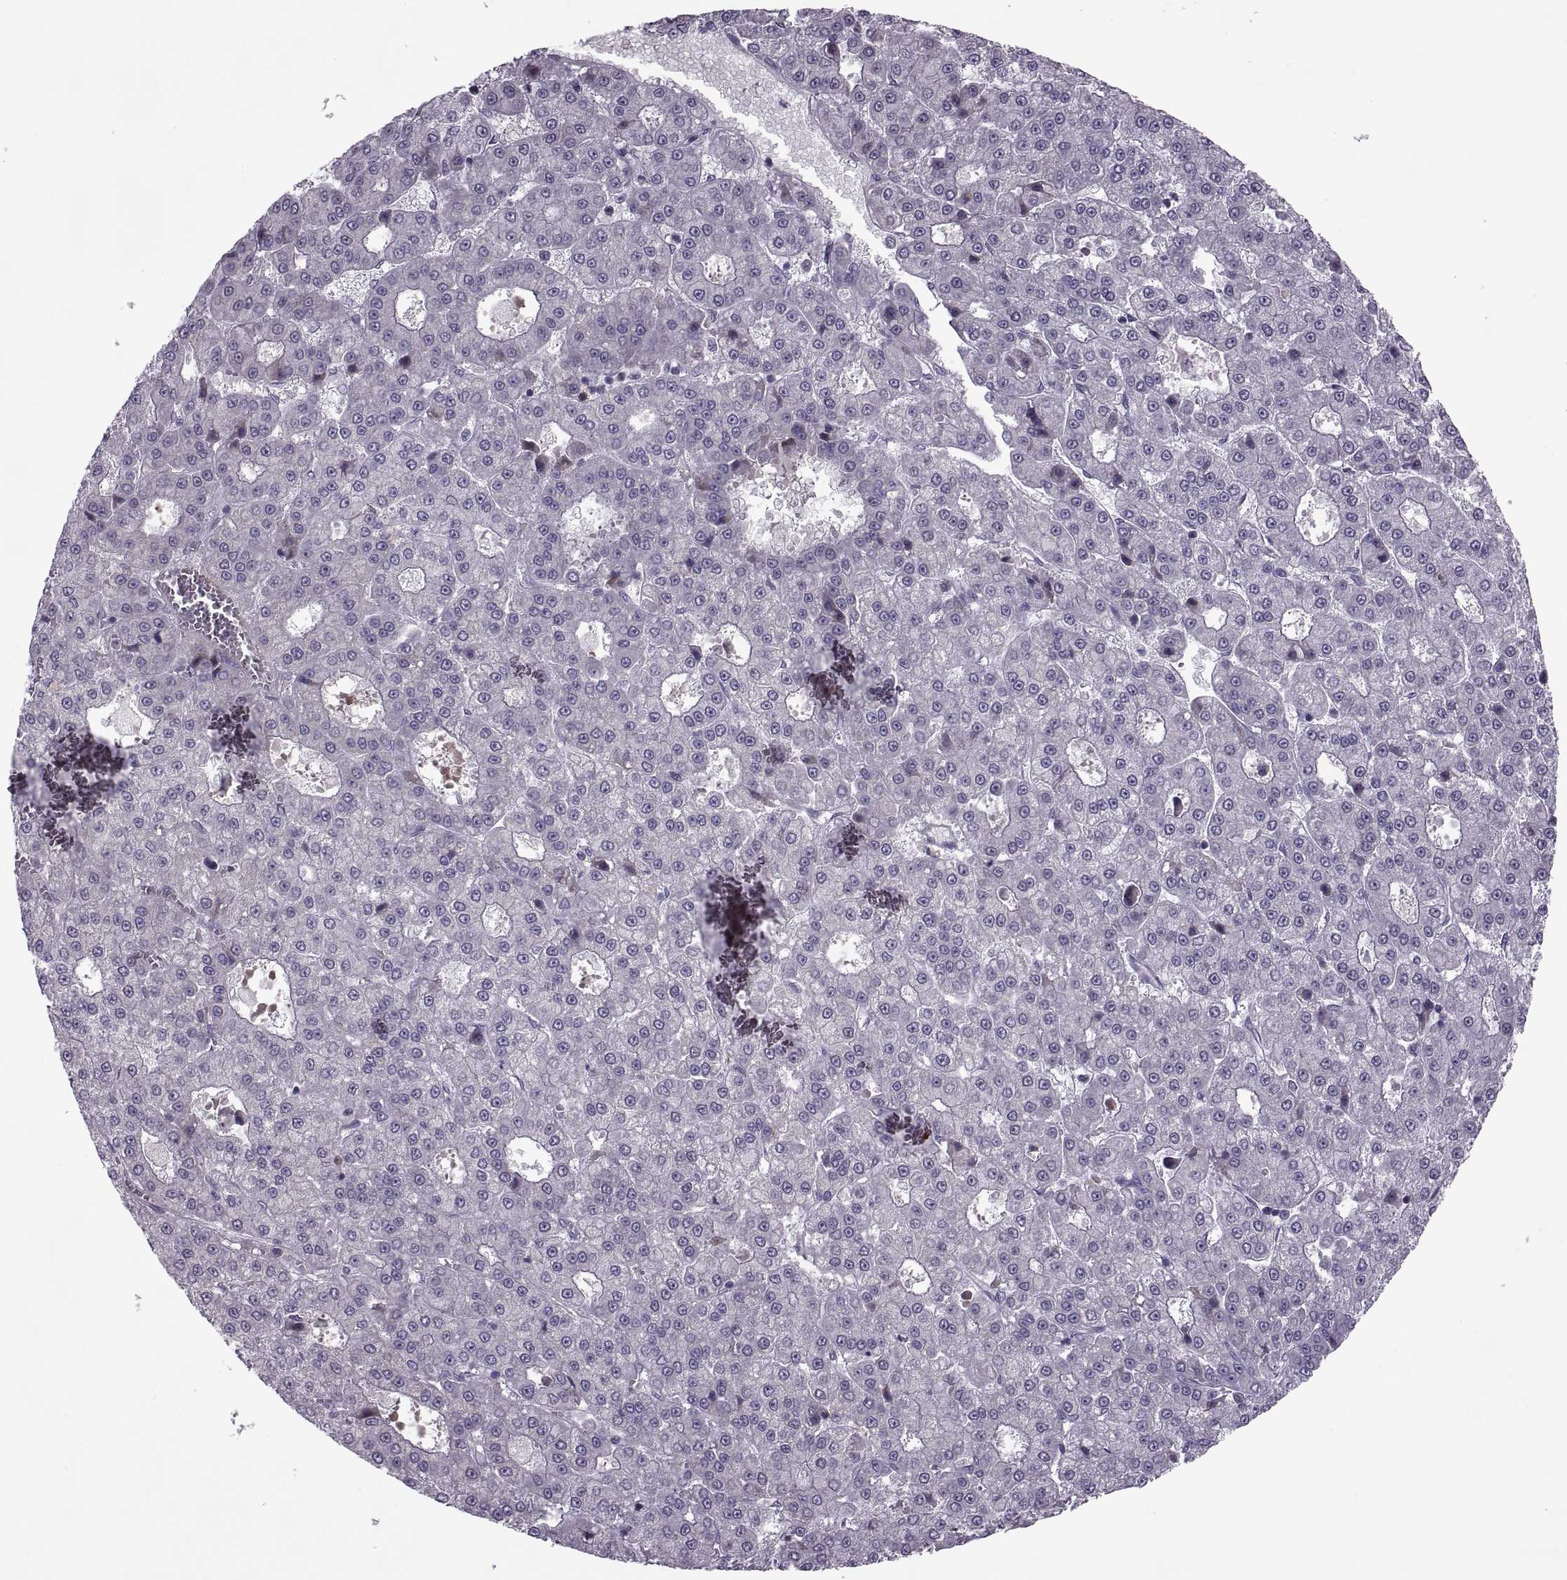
{"staining": {"intensity": "negative", "quantity": "none", "location": "none"}, "tissue": "liver cancer", "cell_type": "Tumor cells", "image_type": "cancer", "snomed": [{"axis": "morphology", "description": "Carcinoma, Hepatocellular, NOS"}, {"axis": "topography", "description": "Liver"}], "caption": "Immunohistochemistry (IHC) histopathology image of human liver hepatocellular carcinoma stained for a protein (brown), which shows no expression in tumor cells.", "gene": "ODF3", "patient": {"sex": "male", "age": 70}}